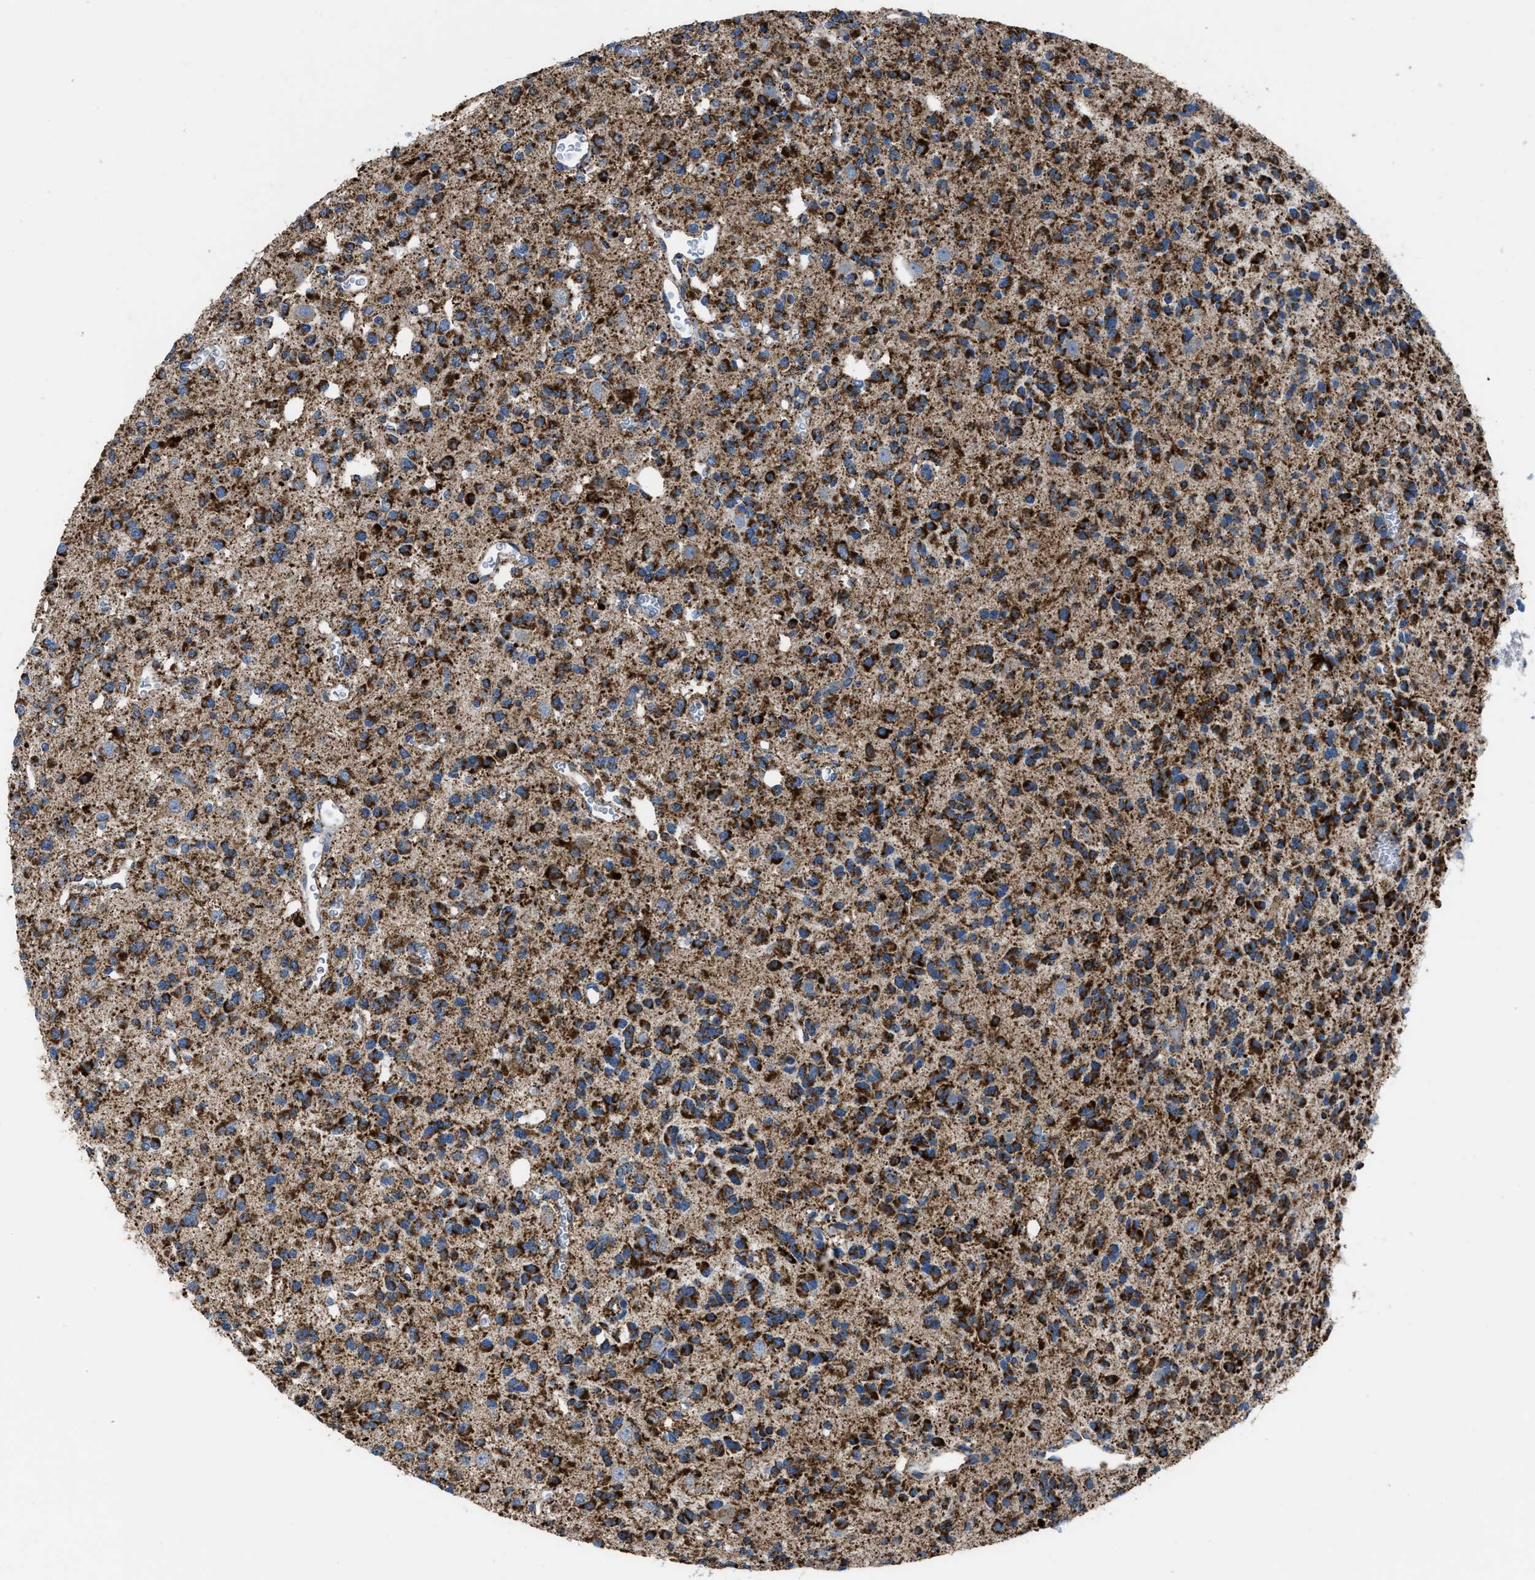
{"staining": {"intensity": "strong", "quantity": ">75%", "location": "cytoplasmic/membranous"}, "tissue": "glioma", "cell_type": "Tumor cells", "image_type": "cancer", "snomed": [{"axis": "morphology", "description": "Glioma, malignant, Low grade"}, {"axis": "topography", "description": "Brain"}], "caption": "Glioma stained with DAB (3,3'-diaminobenzidine) IHC reveals high levels of strong cytoplasmic/membranous staining in about >75% of tumor cells.", "gene": "ETFB", "patient": {"sex": "male", "age": 38}}